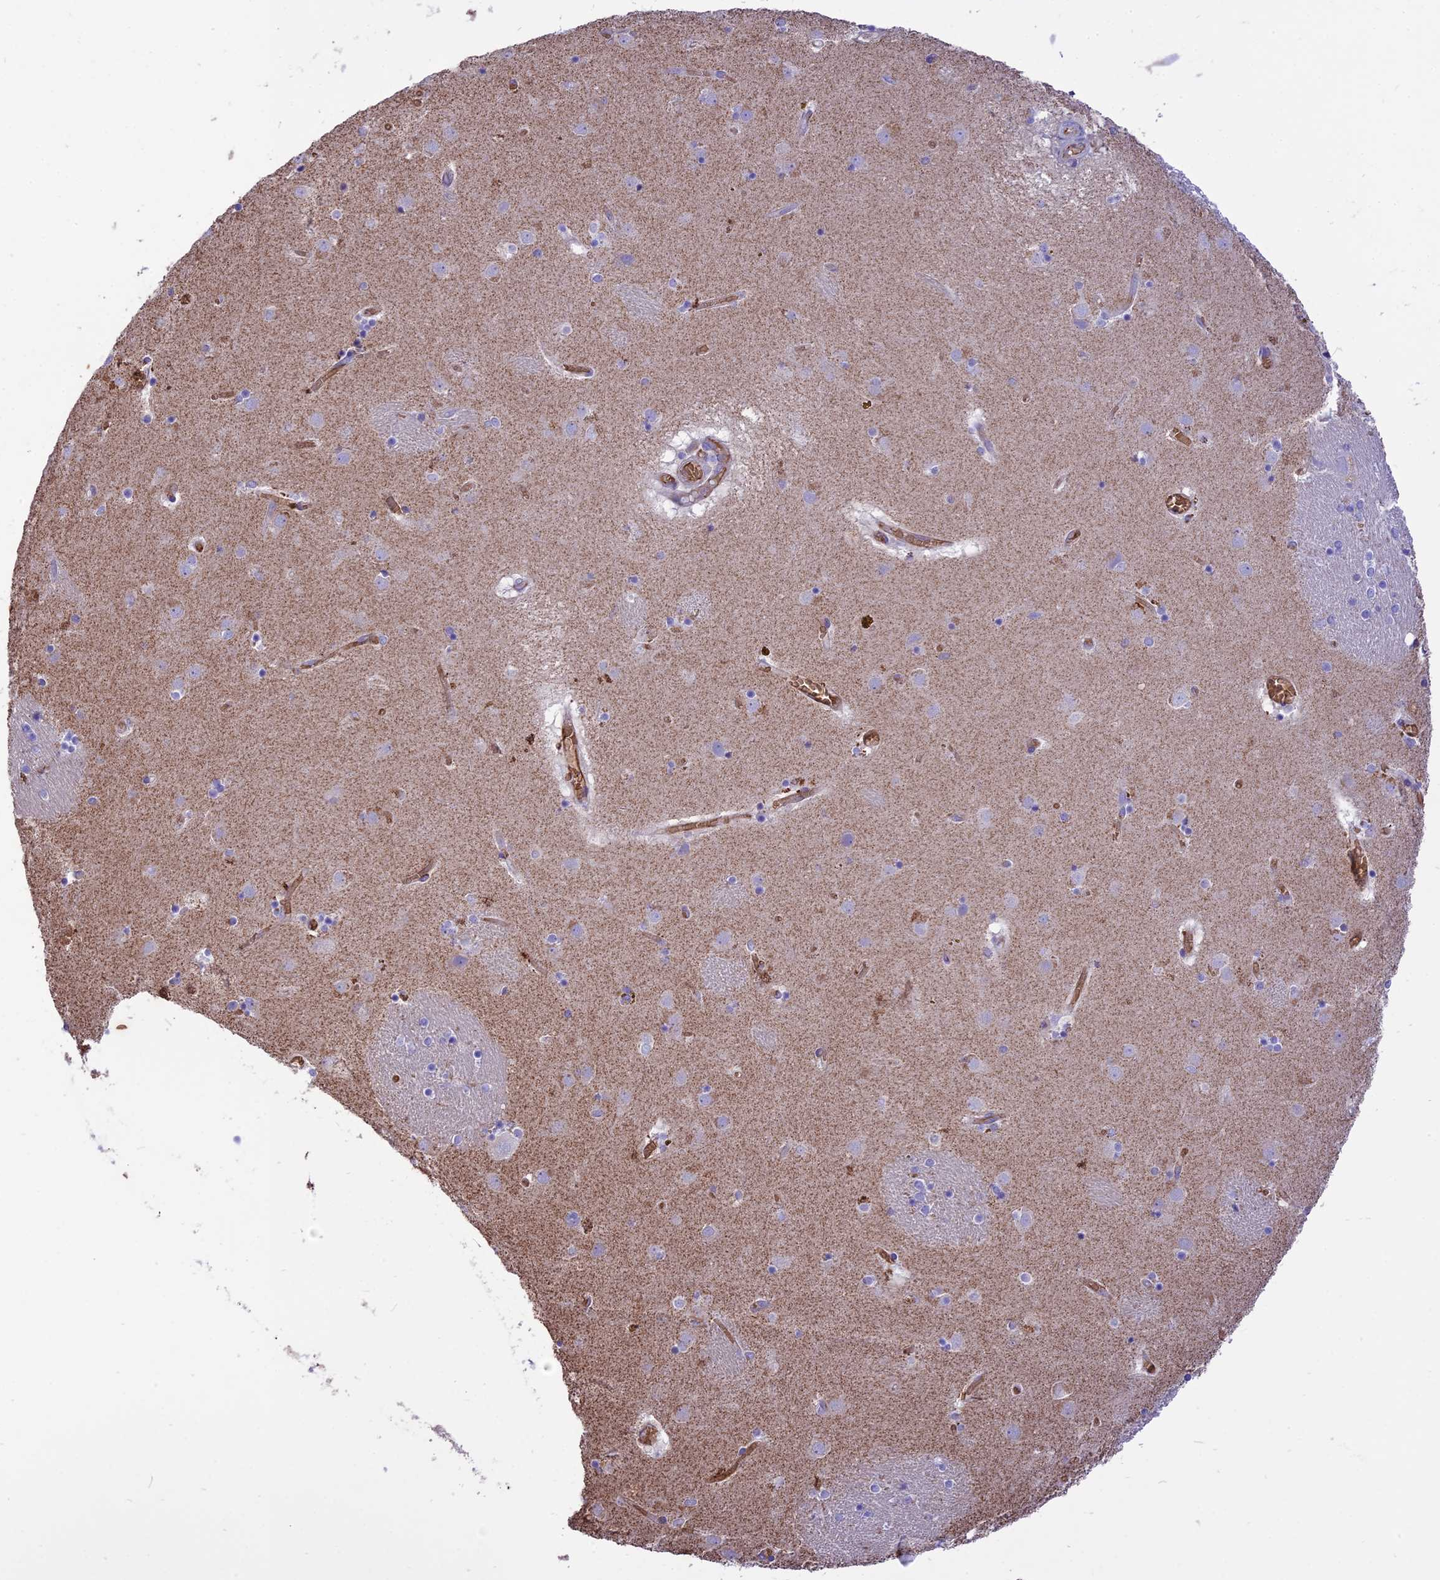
{"staining": {"intensity": "negative", "quantity": "none", "location": "none"}, "tissue": "caudate", "cell_type": "Glial cells", "image_type": "normal", "snomed": [{"axis": "morphology", "description": "Normal tissue, NOS"}, {"axis": "topography", "description": "Lateral ventricle wall"}], "caption": "Immunohistochemistry (IHC) of unremarkable human caudate shows no expression in glial cells.", "gene": "TTC4", "patient": {"sex": "male", "age": 70}}